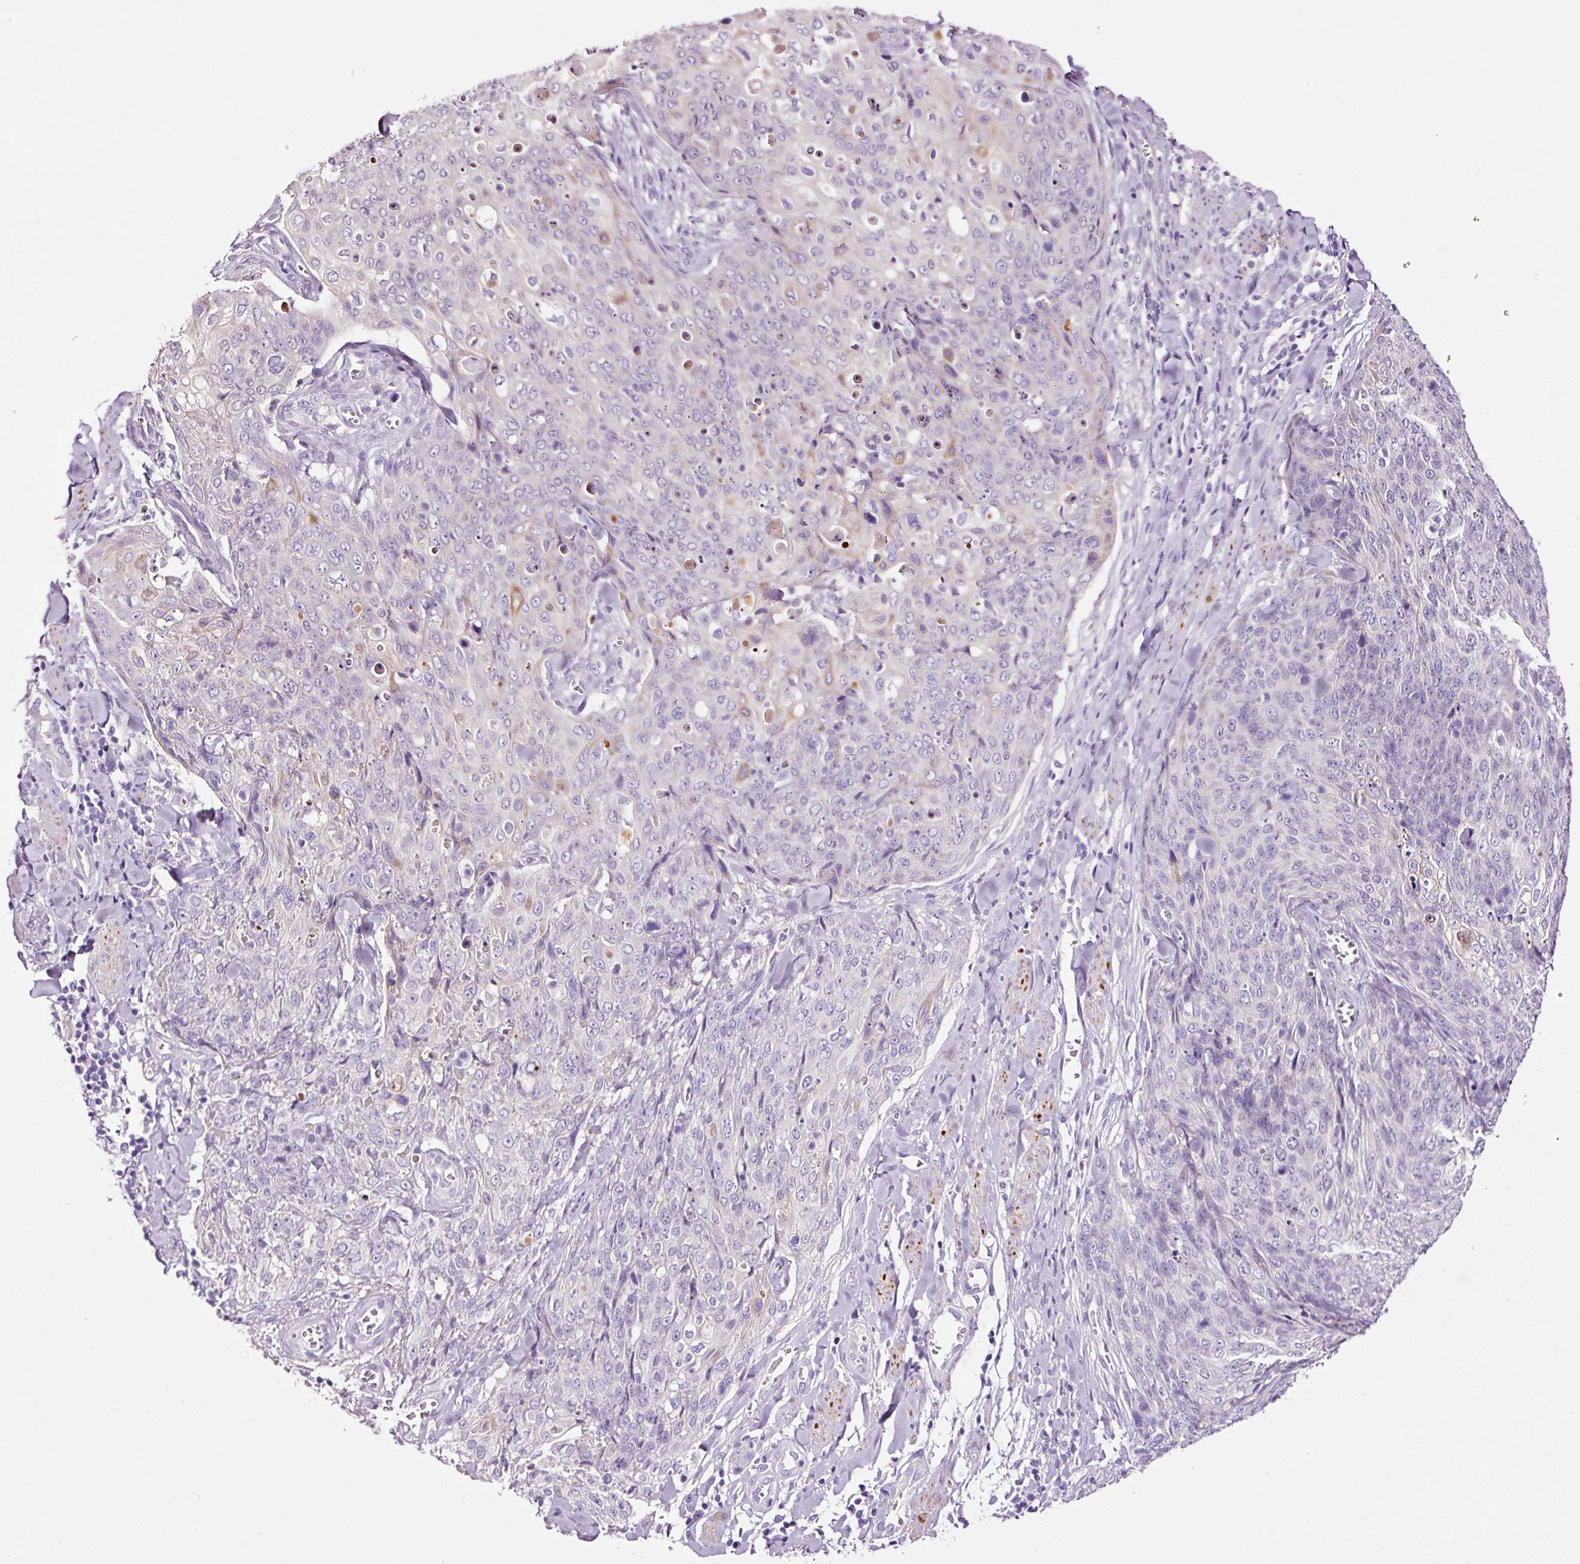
{"staining": {"intensity": "negative", "quantity": "none", "location": "none"}, "tissue": "skin cancer", "cell_type": "Tumor cells", "image_type": "cancer", "snomed": [{"axis": "morphology", "description": "Squamous cell carcinoma, NOS"}, {"axis": "topography", "description": "Skin"}, {"axis": "topography", "description": "Vulva"}], "caption": "DAB immunohistochemical staining of human skin cancer (squamous cell carcinoma) exhibits no significant expression in tumor cells.", "gene": "PAM", "patient": {"sex": "female", "age": 85}}